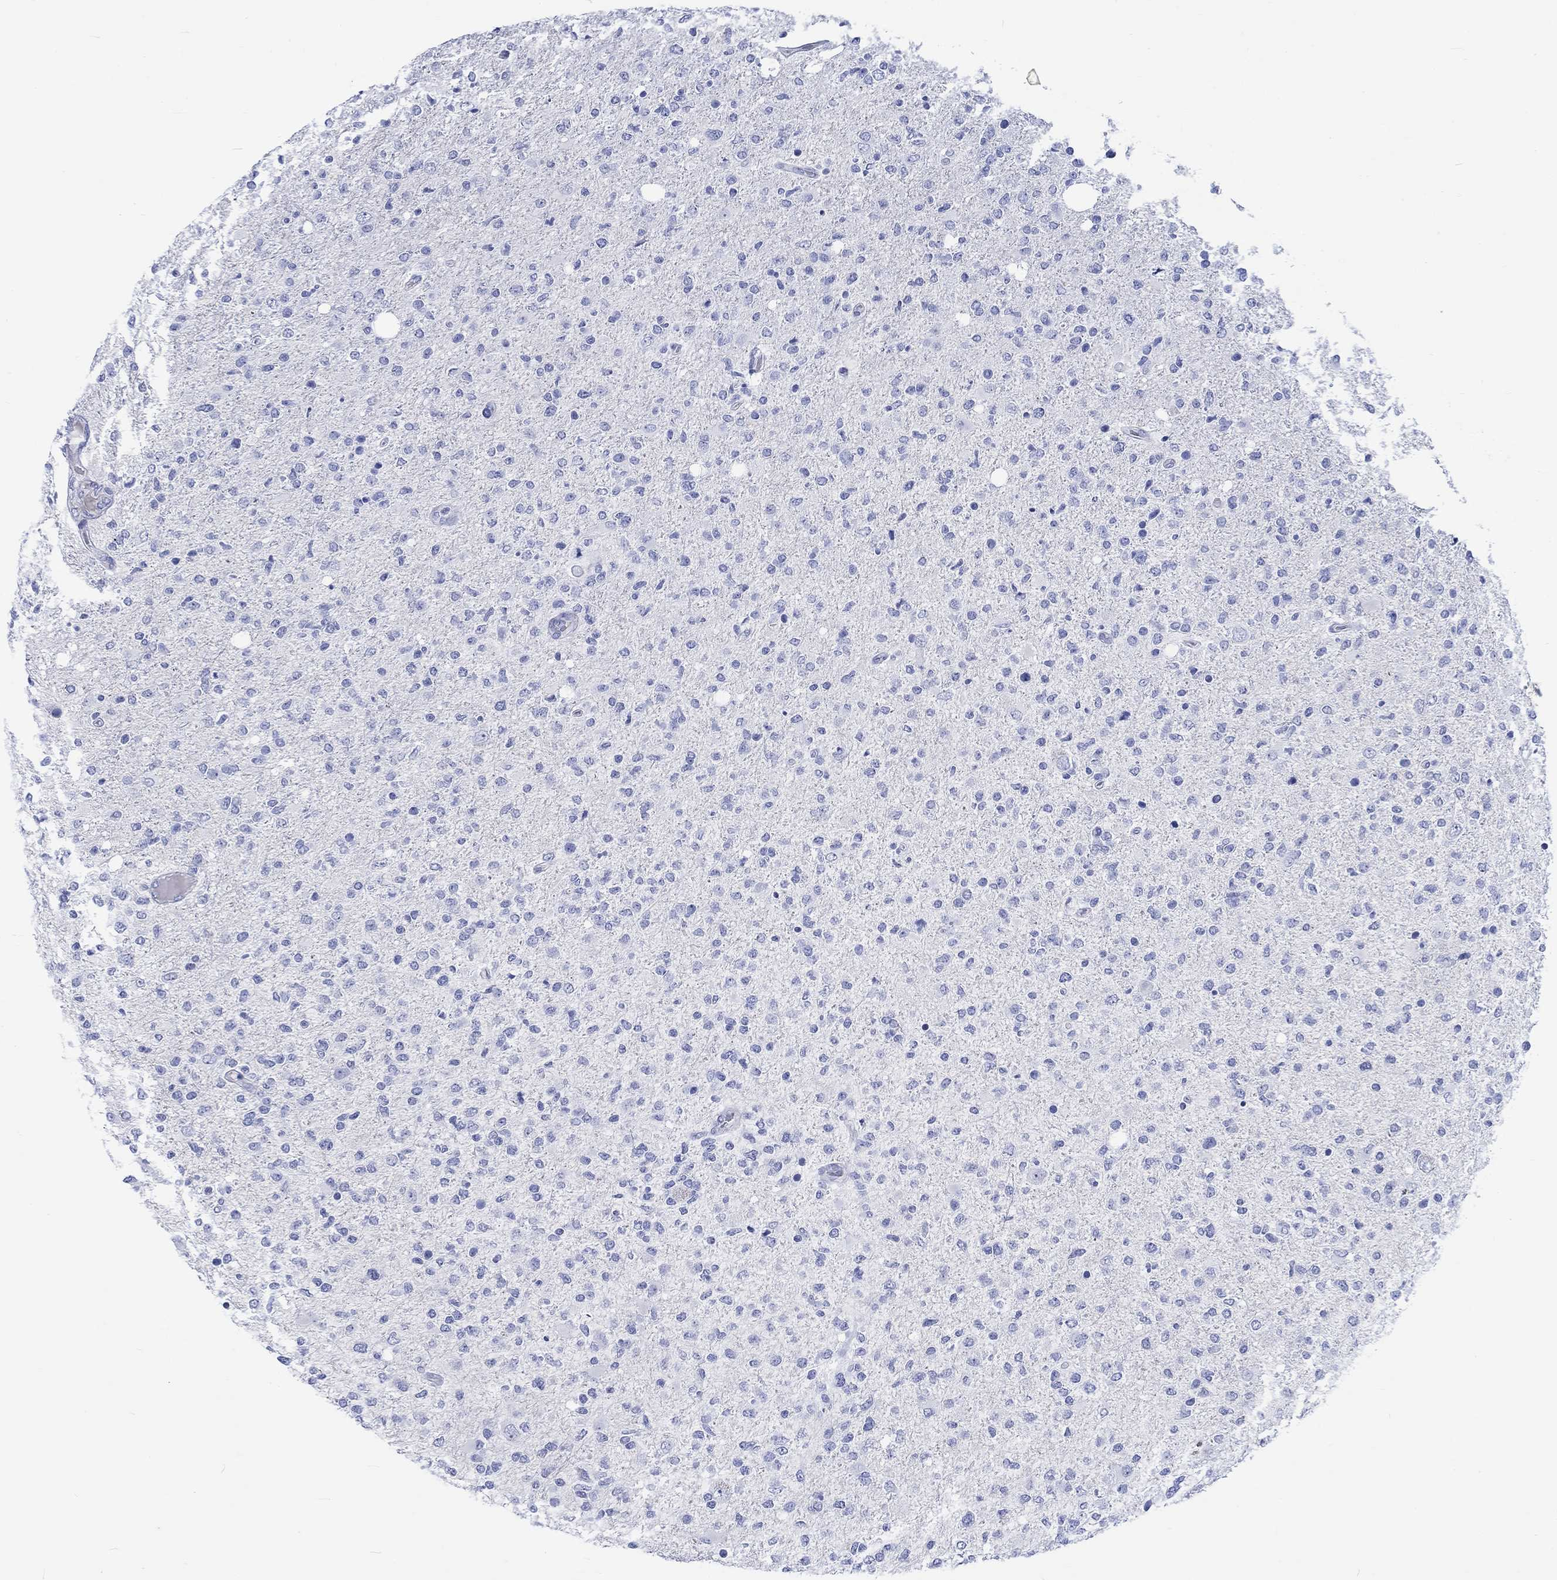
{"staining": {"intensity": "negative", "quantity": "none", "location": "none"}, "tissue": "glioma", "cell_type": "Tumor cells", "image_type": "cancer", "snomed": [{"axis": "morphology", "description": "Glioma, malignant, High grade"}, {"axis": "topography", "description": "Cerebral cortex"}], "caption": "An IHC histopathology image of malignant high-grade glioma is shown. There is no staining in tumor cells of malignant high-grade glioma. Brightfield microscopy of immunohistochemistry (IHC) stained with DAB (brown) and hematoxylin (blue), captured at high magnification.", "gene": "CACNG3", "patient": {"sex": "male", "age": 70}}